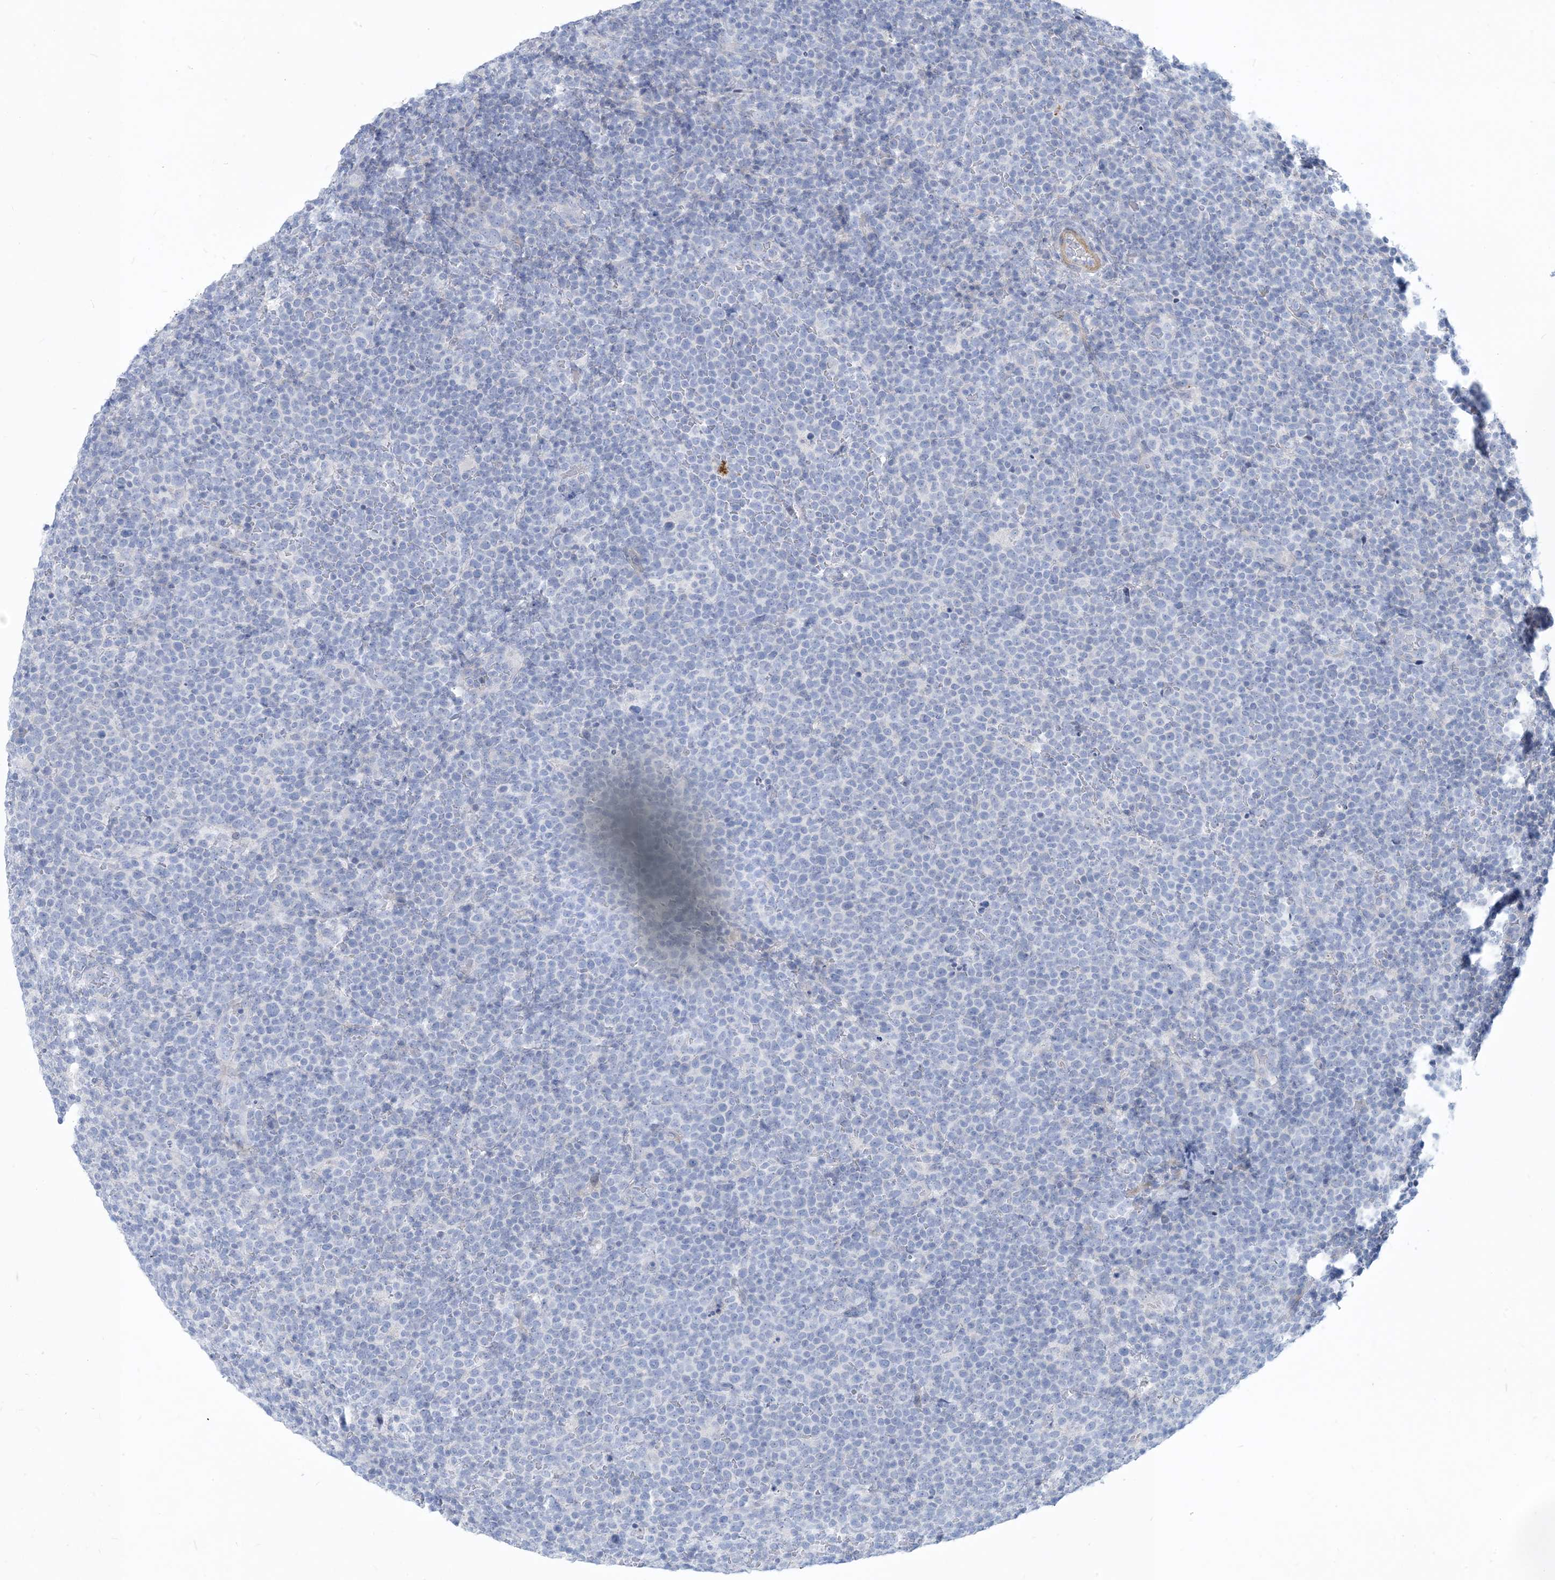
{"staining": {"intensity": "negative", "quantity": "none", "location": "none"}, "tissue": "lymphoma", "cell_type": "Tumor cells", "image_type": "cancer", "snomed": [{"axis": "morphology", "description": "Malignant lymphoma, non-Hodgkin's type, High grade"}, {"axis": "topography", "description": "Lymph node"}], "caption": "Protein analysis of lymphoma demonstrates no significant staining in tumor cells.", "gene": "MOXD1", "patient": {"sex": "male", "age": 61}}